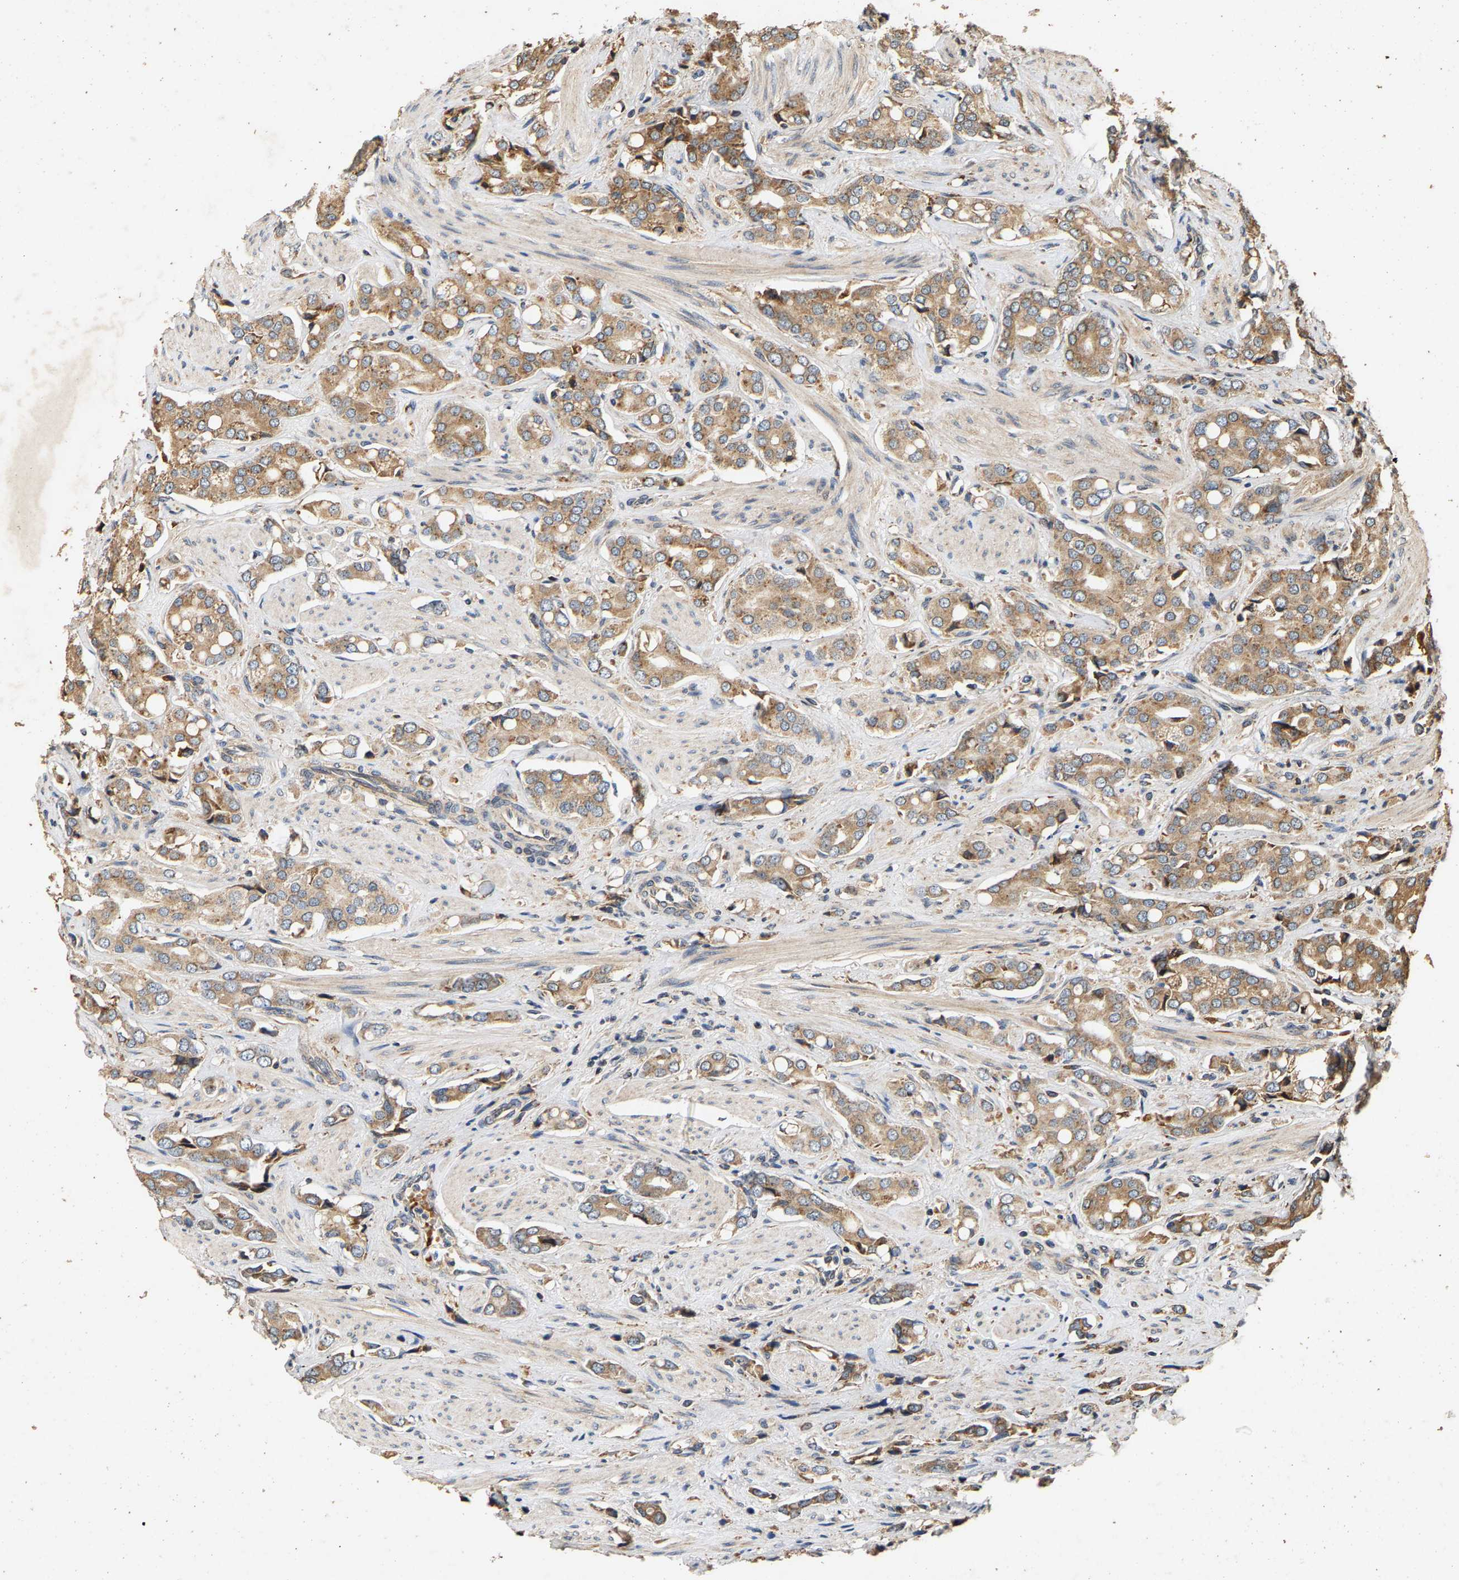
{"staining": {"intensity": "moderate", "quantity": ">75%", "location": "cytoplasmic/membranous"}, "tissue": "prostate cancer", "cell_type": "Tumor cells", "image_type": "cancer", "snomed": [{"axis": "morphology", "description": "Adenocarcinoma, High grade"}, {"axis": "topography", "description": "Prostate"}], "caption": "This photomicrograph exhibits immunohistochemistry staining of high-grade adenocarcinoma (prostate), with medium moderate cytoplasmic/membranous positivity in approximately >75% of tumor cells.", "gene": "CIDEC", "patient": {"sex": "male", "age": 52}}